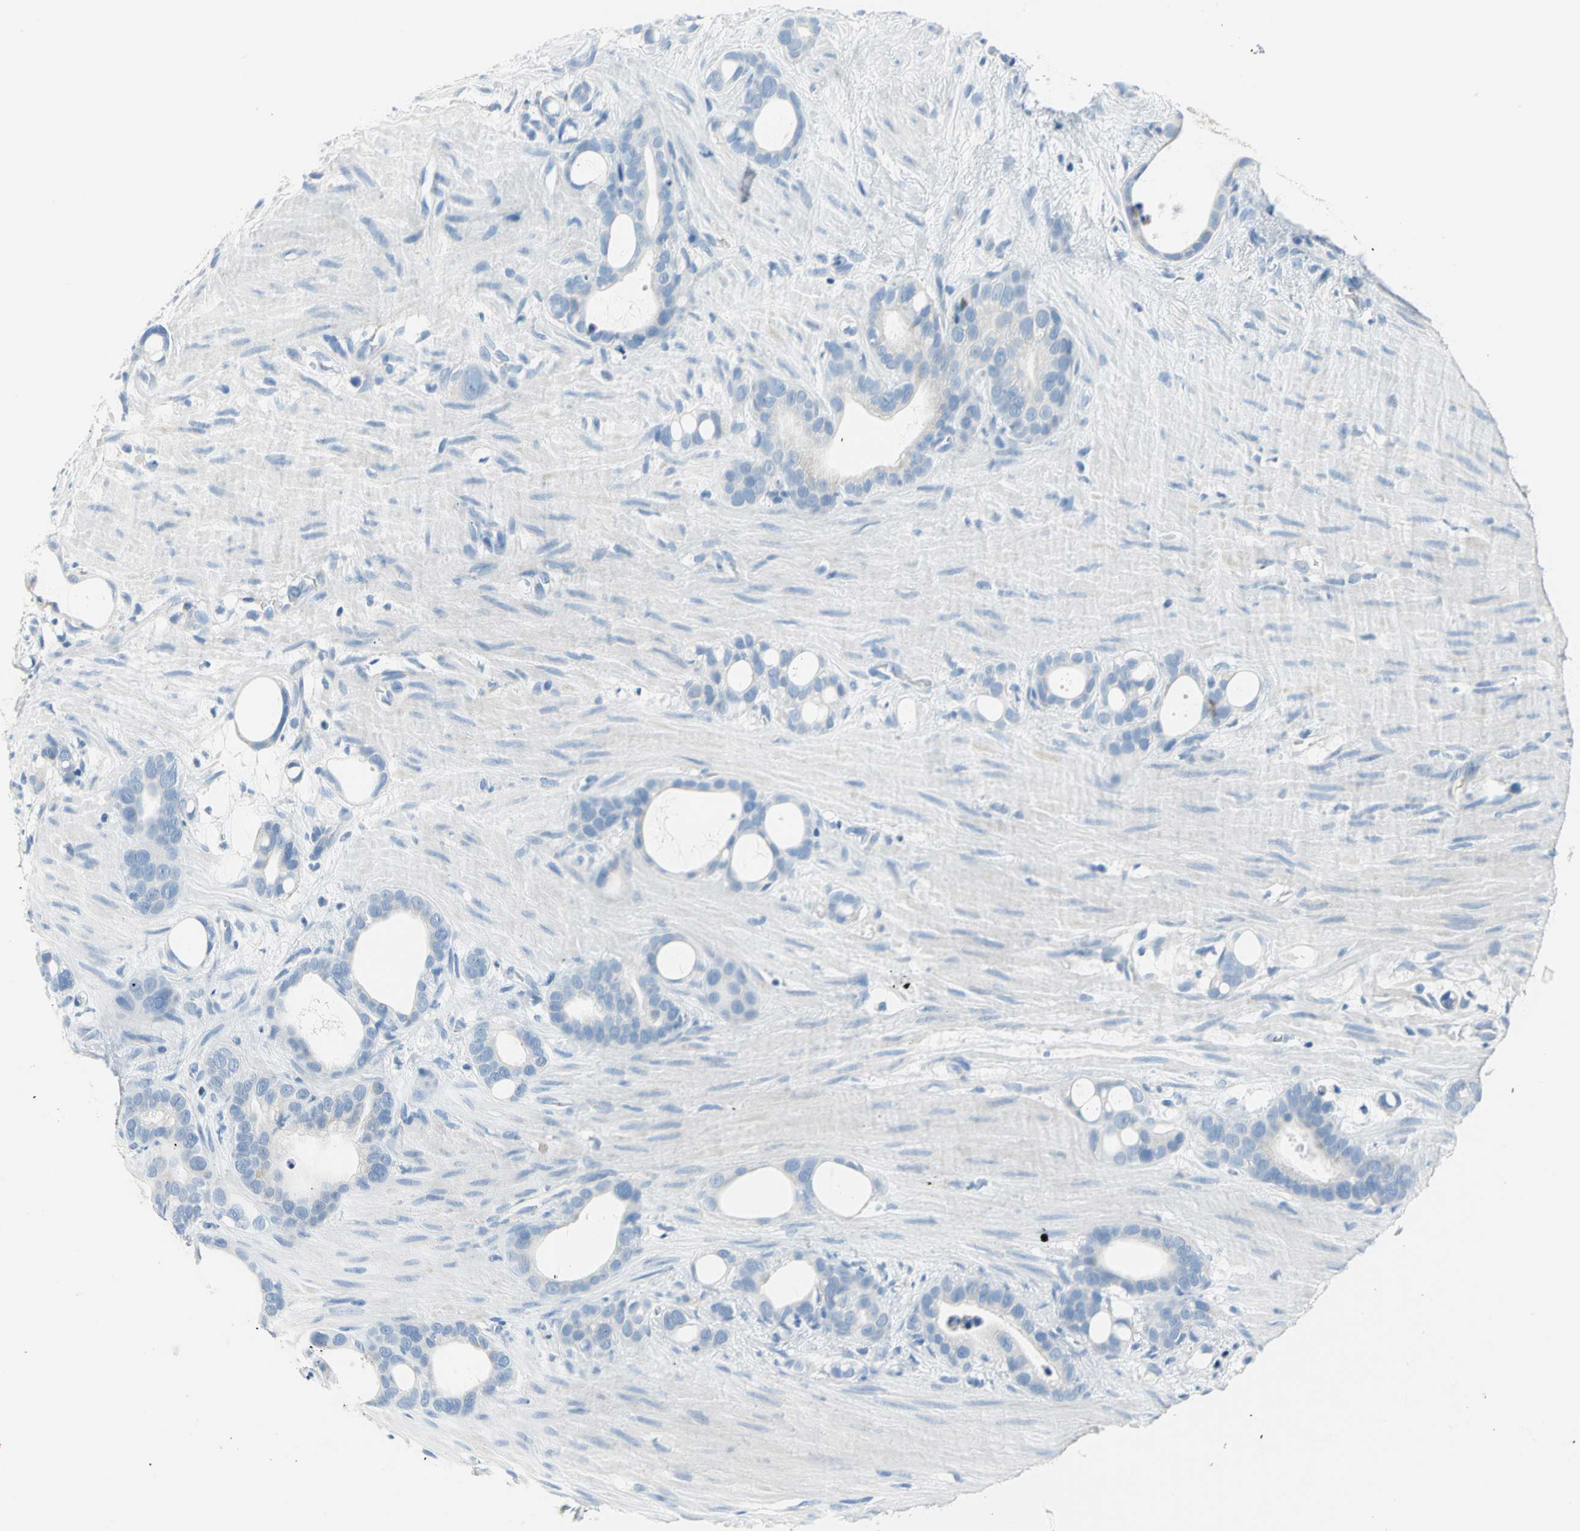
{"staining": {"intensity": "negative", "quantity": "none", "location": "none"}, "tissue": "stomach cancer", "cell_type": "Tumor cells", "image_type": "cancer", "snomed": [{"axis": "morphology", "description": "Adenocarcinoma, NOS"}, {"axis": "topography", "description": "Stomach"}], "caption": "The photomicrograph displays no staining of tumor cells in stomach cancer.", "gene": "ALOX15", "patient": {"sex": "female", "age": 75}}